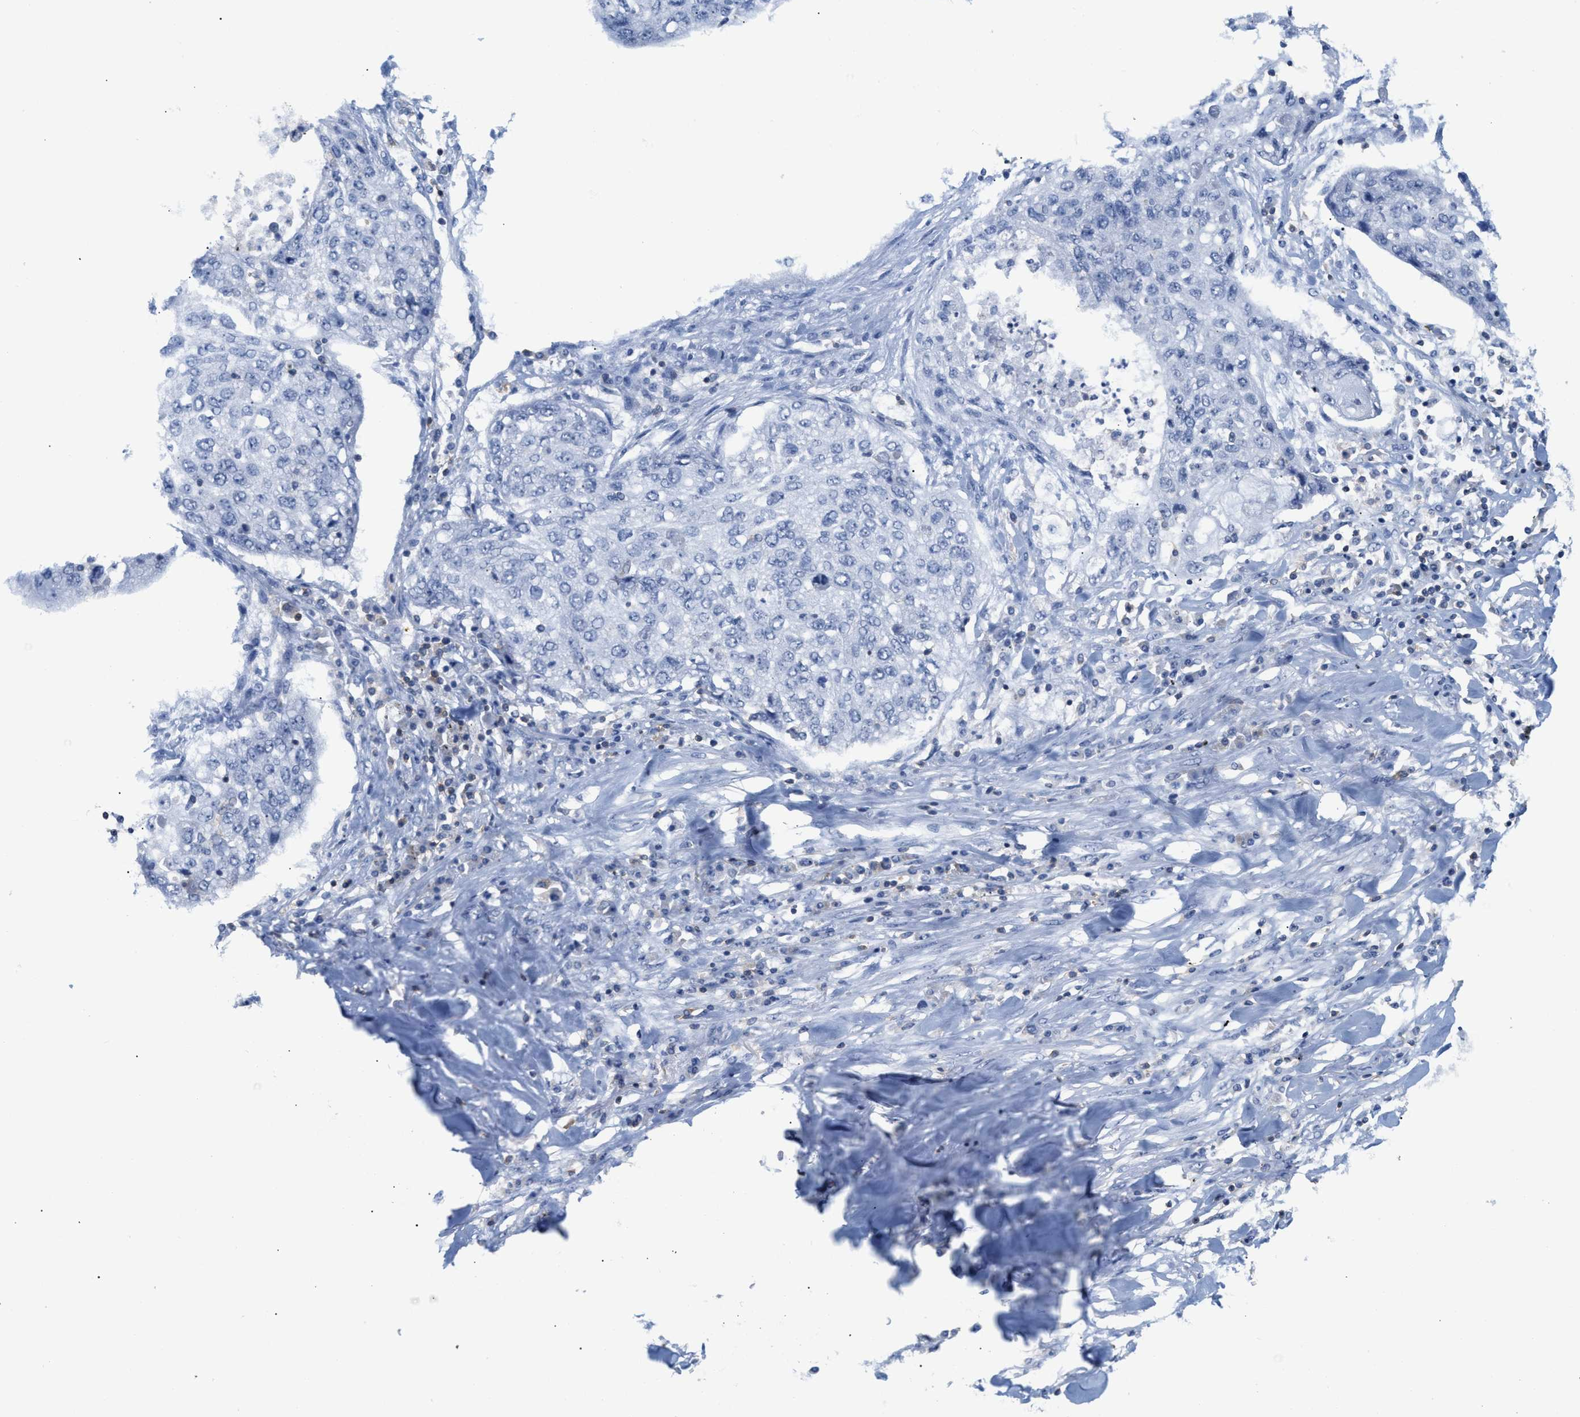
{"staining": {"intensity": "negative", "quantity": "none", "location": "none"}, "tissue": "lung cancer", "cell_type": "Tumor cells", "image_type": "cancer", "snomed": [{"axis": "morphology", "description": "Squamous cell carcinoma, NOS"}, {"axis": "topography", "description": "Lung"}], "caption": "Human lung squamous cell carcinoma stained for a protein using immunohistochemistry (IHC) exhibits no expression in tumor cells.", "gene": "IL16", "patient": {"sex": "female", "age": 63}}